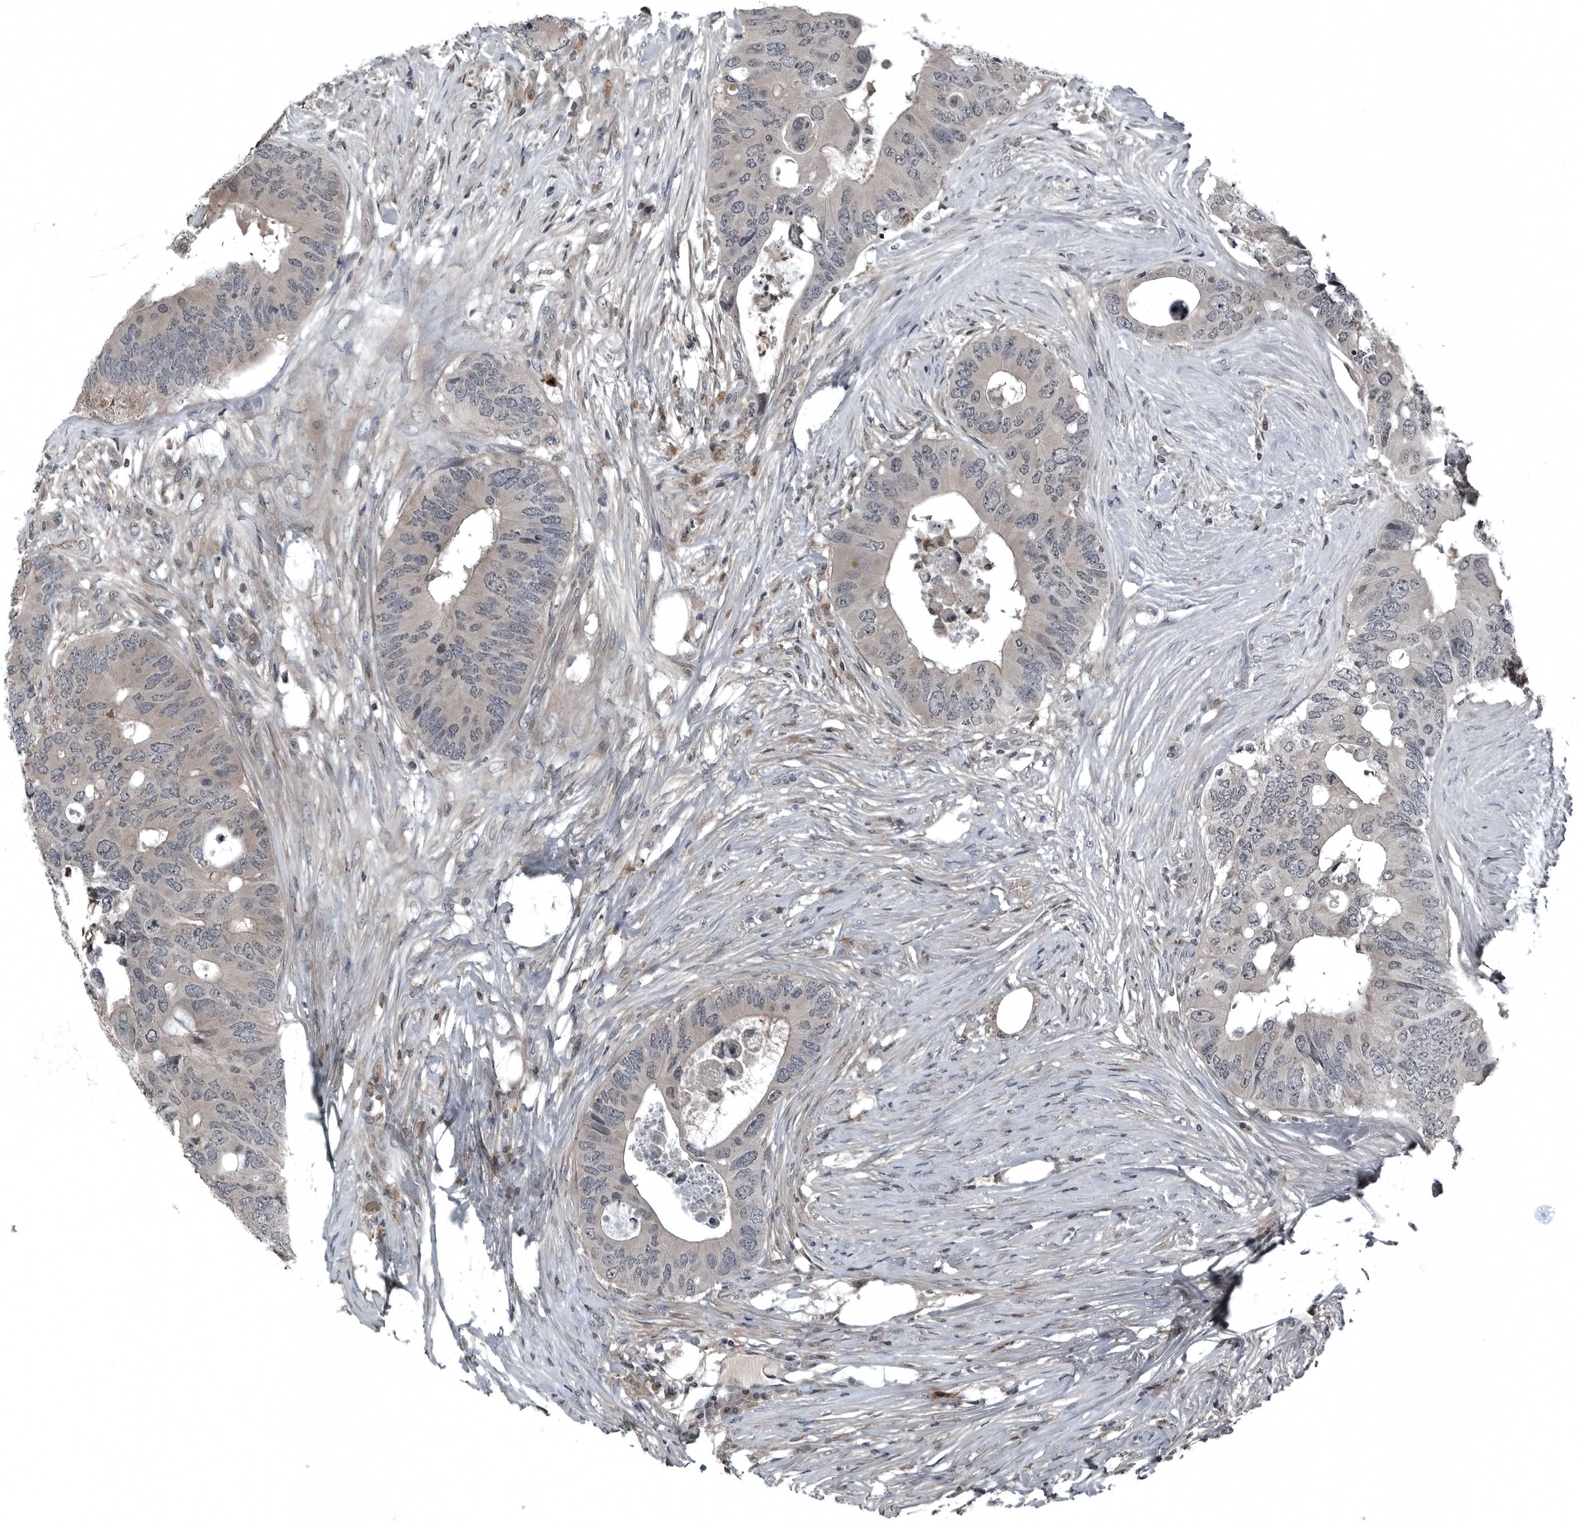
{"staining": {"intensity": "negative", "quantity": "none", "location": "none"}, "tissue": "colorectal cancer", "cell_type": "Tumor cells", "image_type": "cancer", "snomed": [{"axis": "morphology", "description": "Adenocarcinoma, NOS"}, {"axis": "topography", "description": "Colon"}], "caption": "Tumor cells show no significant protein staining in adenocarcinoma (colorectal). Brightfield microscopy of immunohistochemistry stained with DAB (3,3'-diaminobenzidine) (brown) and hematoxylin (blue), captured at high magnification.", "gene": "GAK", "patient": {"sex": "male", "age": 71}}